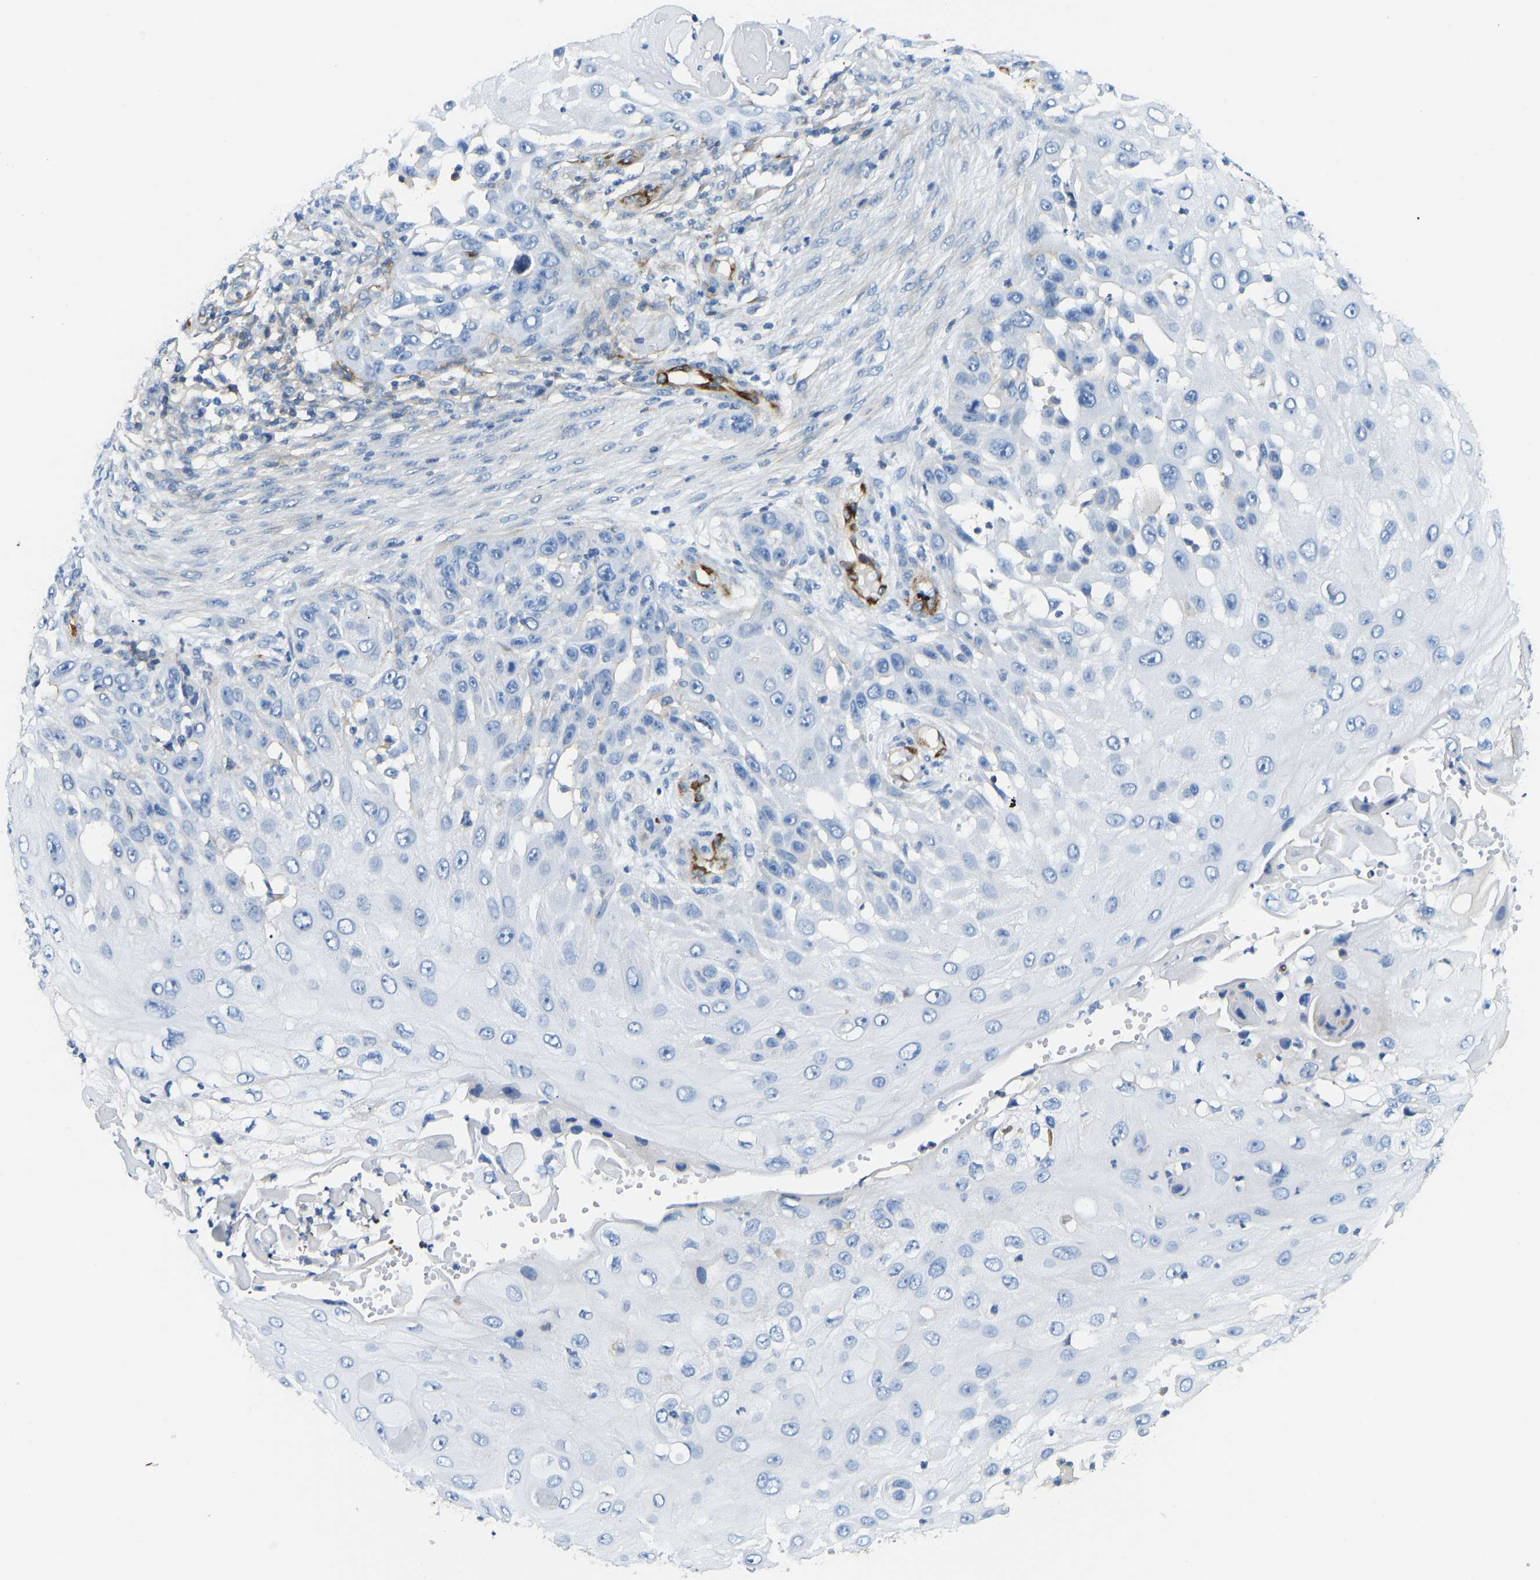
{"staining": {"intensity": "negative", "quantity": "none", "location": "none"}, "tissue": "skin cancer", "cell_type": "Tumor cells", "image_type": "cancer", "snomed": [{"axis": "morphology", "description": "Squamous cell carcinoma, NOS"}, {"axis": "topography", "description": "Skin"}], "caption": "IHC image of human skin squamous cell carcinoma stained for a protein (brown), which demonstrates no expression in tumor cells.", "gene": "COL15A1", "patient": {"sex": "female", "age": 44}}